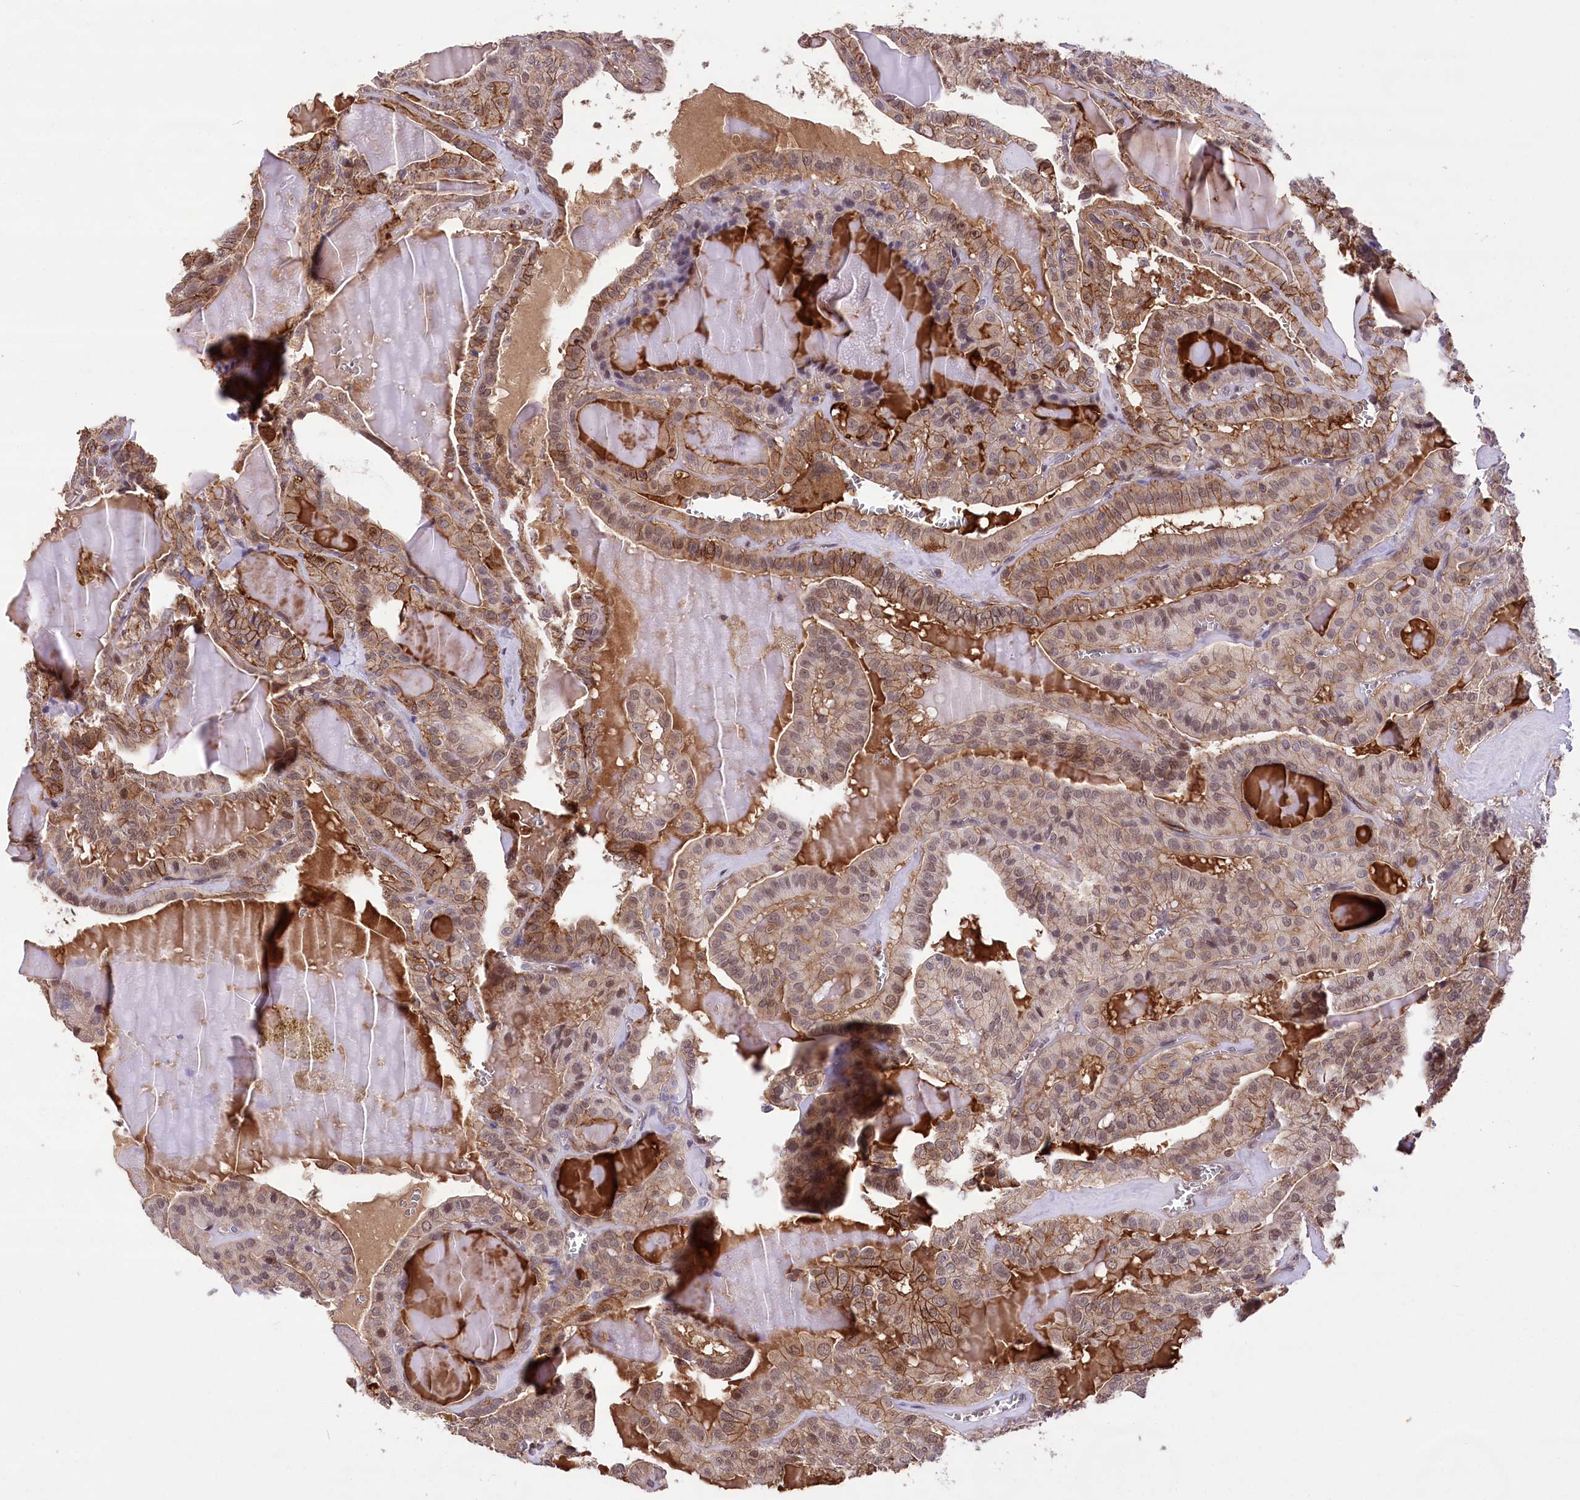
{"staining": {"intensity": "moderate", "quantity": ">75%", "location": "cytoplasmic/membranous"}, "tissue": "thyroid cancer", "cell_type": "Tumor cells", "image_type": "cancer", "snomed": [{"axis": "morphology", "description": "Papillary adenocarcinoma, NOS"}, {"axis": "topography", "description": "Thyroid gland"}], "caption": "This is an image of immunohistochemistry (IHC) staining of thyroid cancer, which shows moderate positivity in the cytoplasmic/membranous of tumor cells.", "gene": "DPP3", "patient": {"sex": "male", "age": 52}}